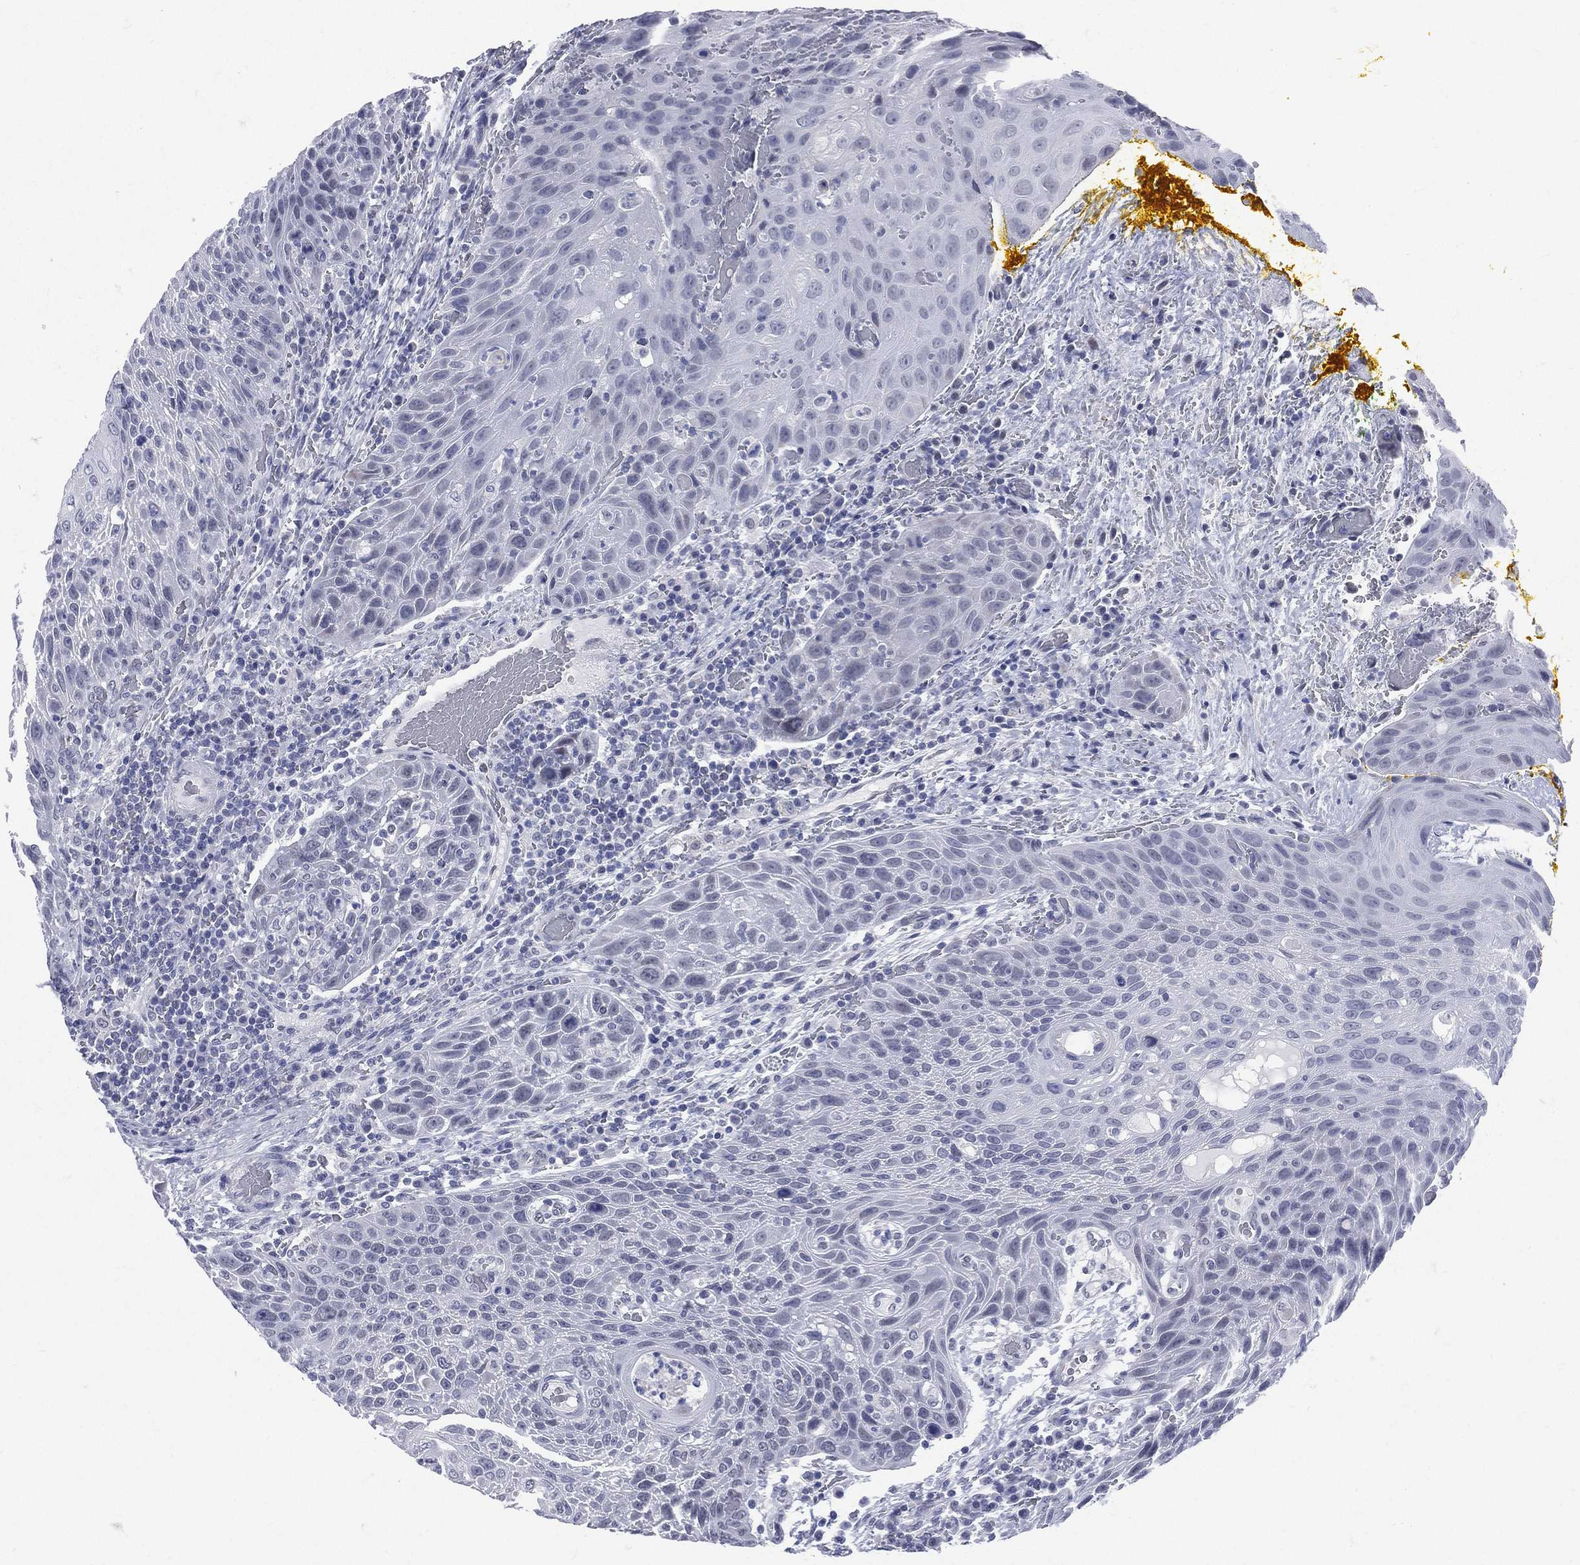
{"staining": {"intensity": "negative", "quantity": "none", "location": "none"}, "tissue": "head and neck cancer", "cell_type": "Tumor cells", "image_type": "cancer", "snomed": [{"axis": "morphology", "description": "Squamous cell carcinoma, NOS"}, {"axis": "topography", "description": "Head-Neck"}], "caption": "The micrograph demonstrates no significant staining in tumor cells of head and neck squamous cell carcinoma.", "gene": "MLLT10", "patient": {"sex": "male", "age": 69}}